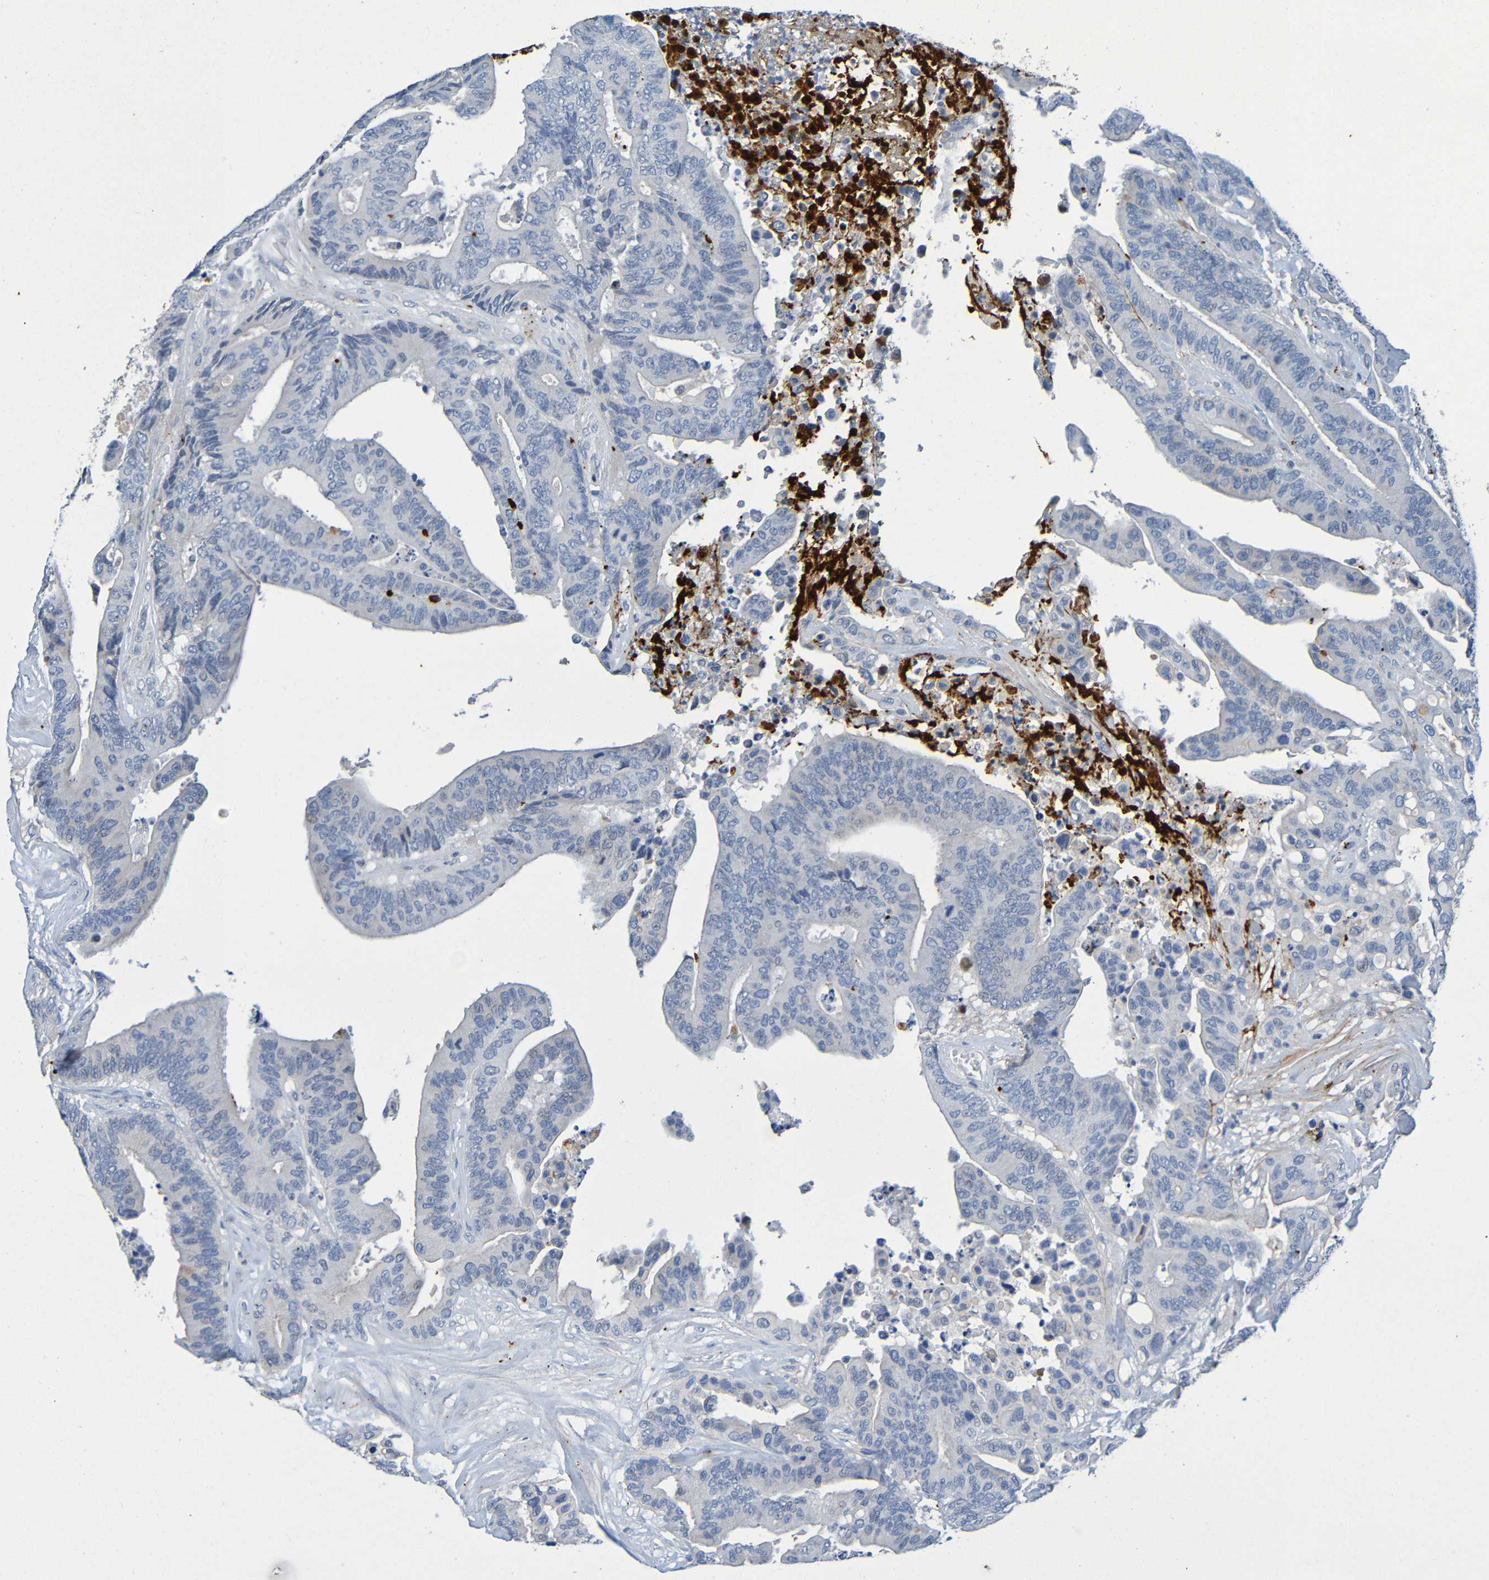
{"staining": {"intensity": "negative", "quantity": "none", "location": "none"}, "tissue": "colorectal cancer", "cell_type": "Tumor cells", "image_type": "cancer", "snomed": [{"axis": "morphology", "description": "Normal tissue, NOS"}, {"axis": "morphology", "description": "Adenocarcinoma, NOS"}, {"axis": "topography", "description": "Colon"}], "caption": "IHC micrograph of colorectal cancer (adenocarcinoma) stained for a protein (brown), which reveals no staining in tumor cells.", "gene": "IL10", "patient": {"sex": "male", "age": 82}}